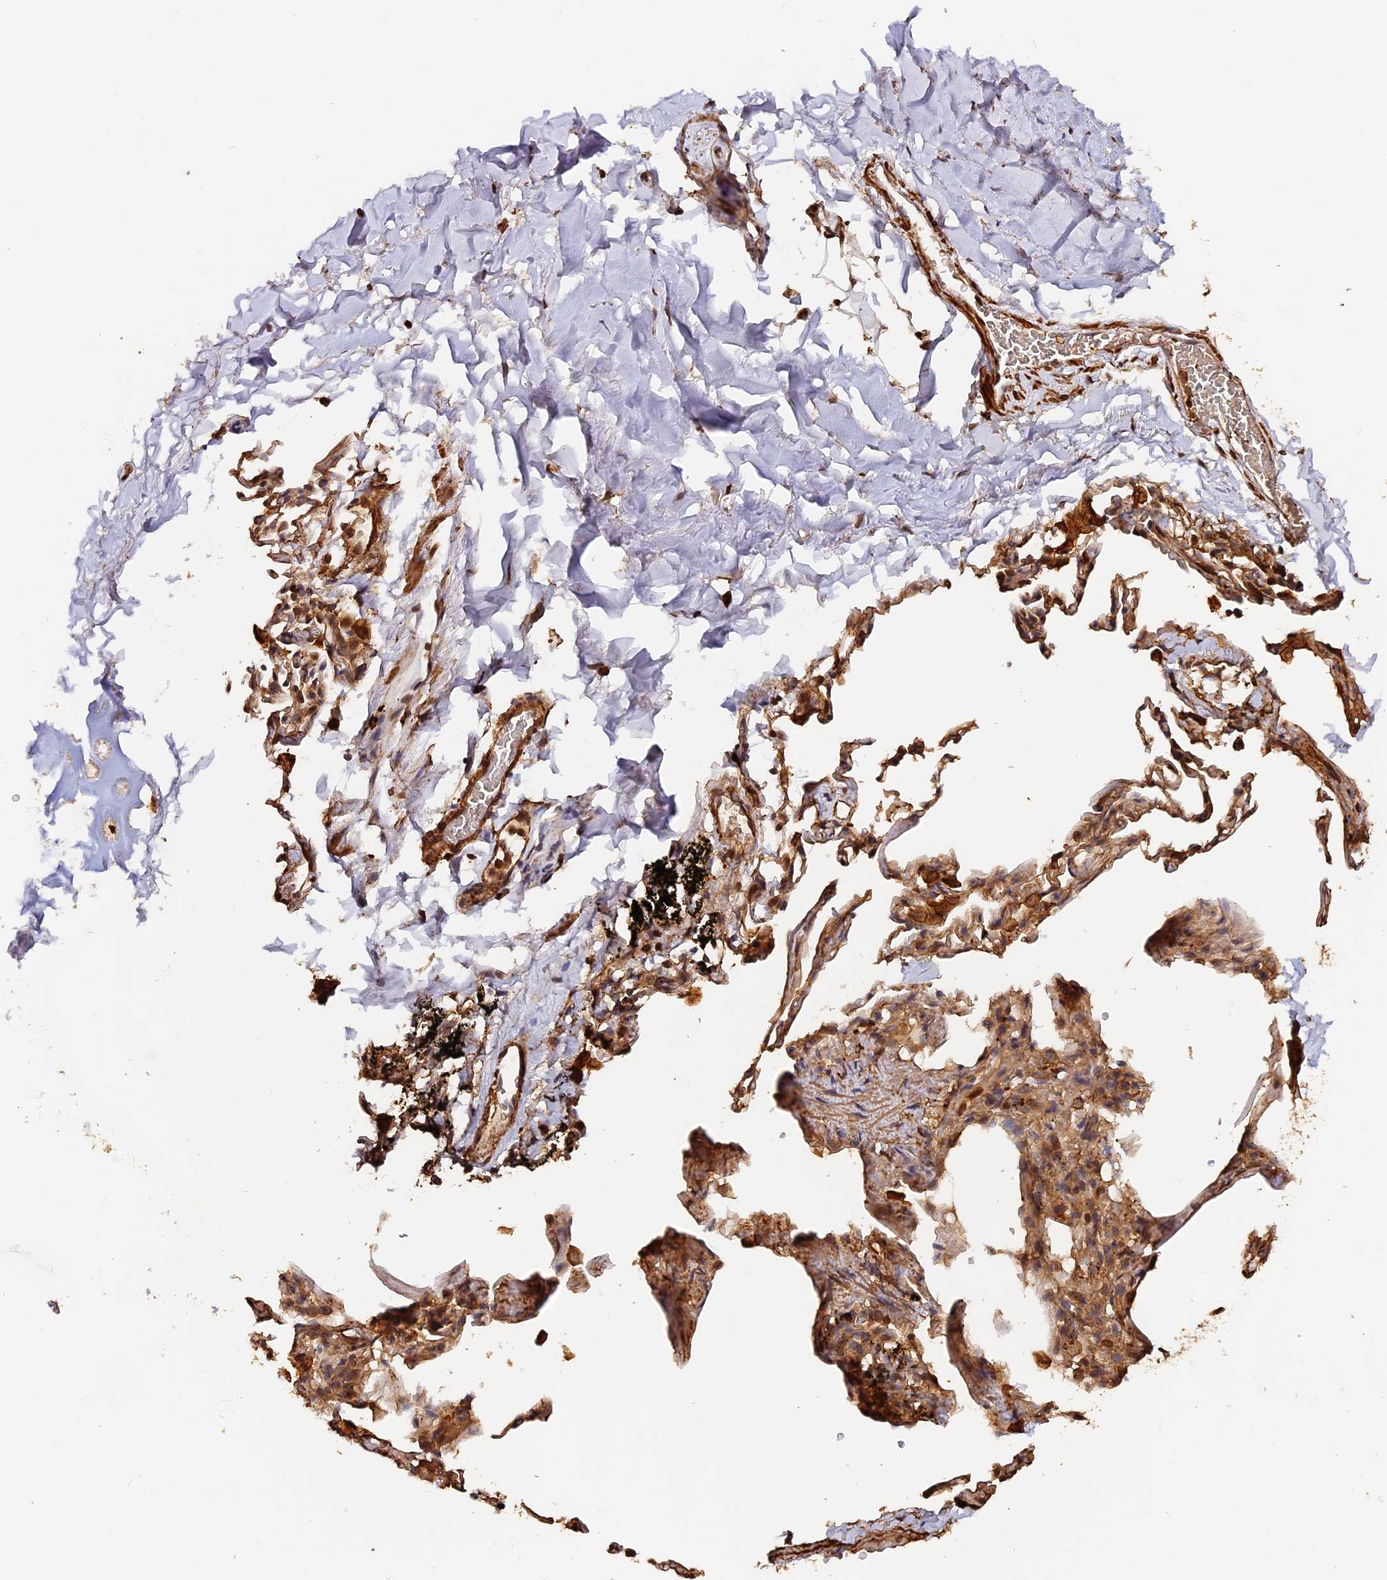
{"staining": {"intensity": "moderate", "quantity": ">75%", "location": "cytoplasmic/membranous"}, "tissue": "adipose tissue", "cell_type": "Adipocytes", "image_type": "normal", "snomed": [{"axis": "morphology", "description": "Normal tissue, NOS"}, {"axis": "topography", "description": "Lymph node"}, {"axis": "topography", "description": "Bronchus"}], "caption": "IHC micrograph of benign adipose tissue: human adipose tissue stained using immunohistochemistry (IHC) demonstrates medium levels of moderate protein expression localized specifically in the cytoplasmic/membranous of adipocytes, appearing as a cytoplasmic/membranous brown color.", "gene": "MMP15", "patient": {"sex": "male", "age": 63}}